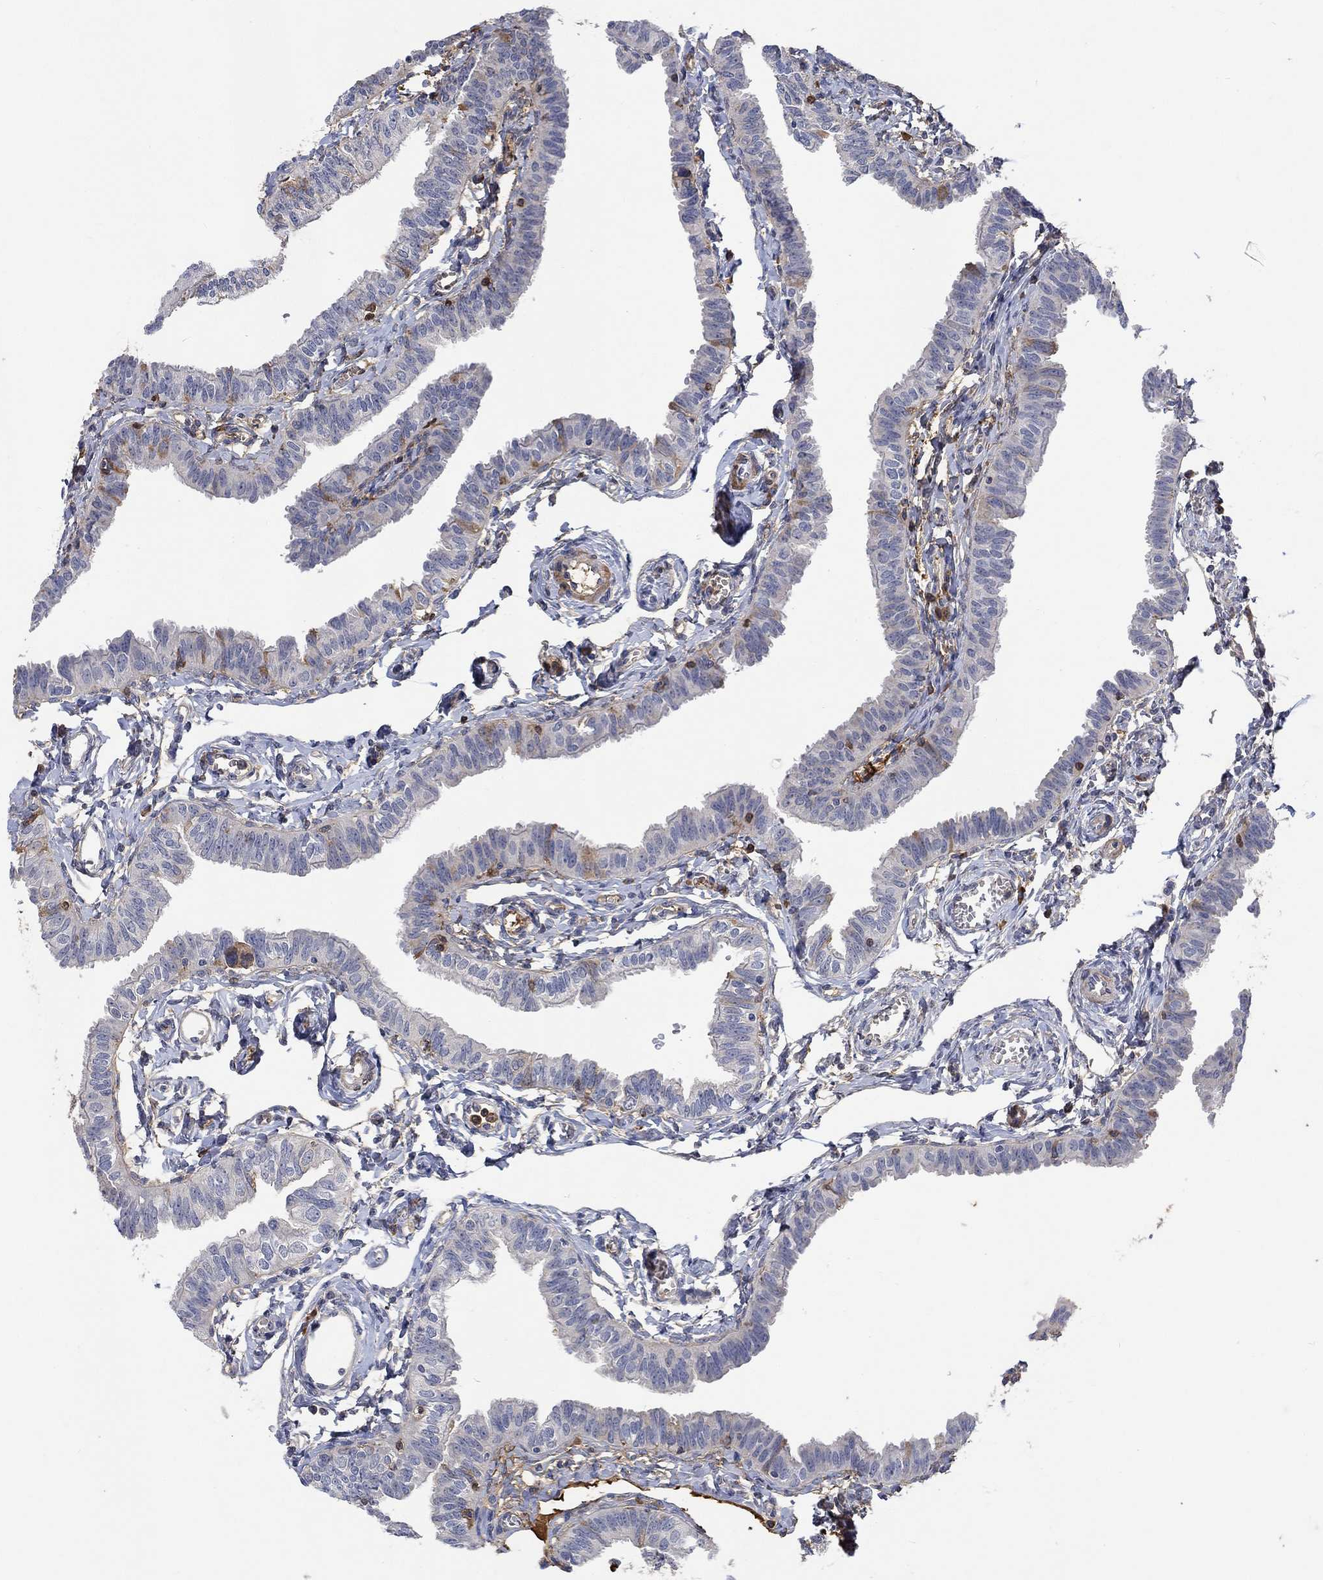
{"staining": {"intensity": "negative", "quantity": "none", "location": "none"}, "tissue": "fallopian tube", "cell_type": "Glandular cells", "image_type": "normal", "snomed": [{"axis": "morphology", "description": "Normal tissue, NOS"}, {"axis": "topography", "description": "Fallopian tube"}], "caption": "DAB (3,3'-diaminobenzidine) immunohistochemical staining of benign fallopian tube demonstrates no significant positivity in glandular cells. (Brightfield microscopy of DAB (3,3'-diaminobenzidine) IHC at high magnification).", "gene": "MSTN", "patient": {"sex": "female", "age": 54}}